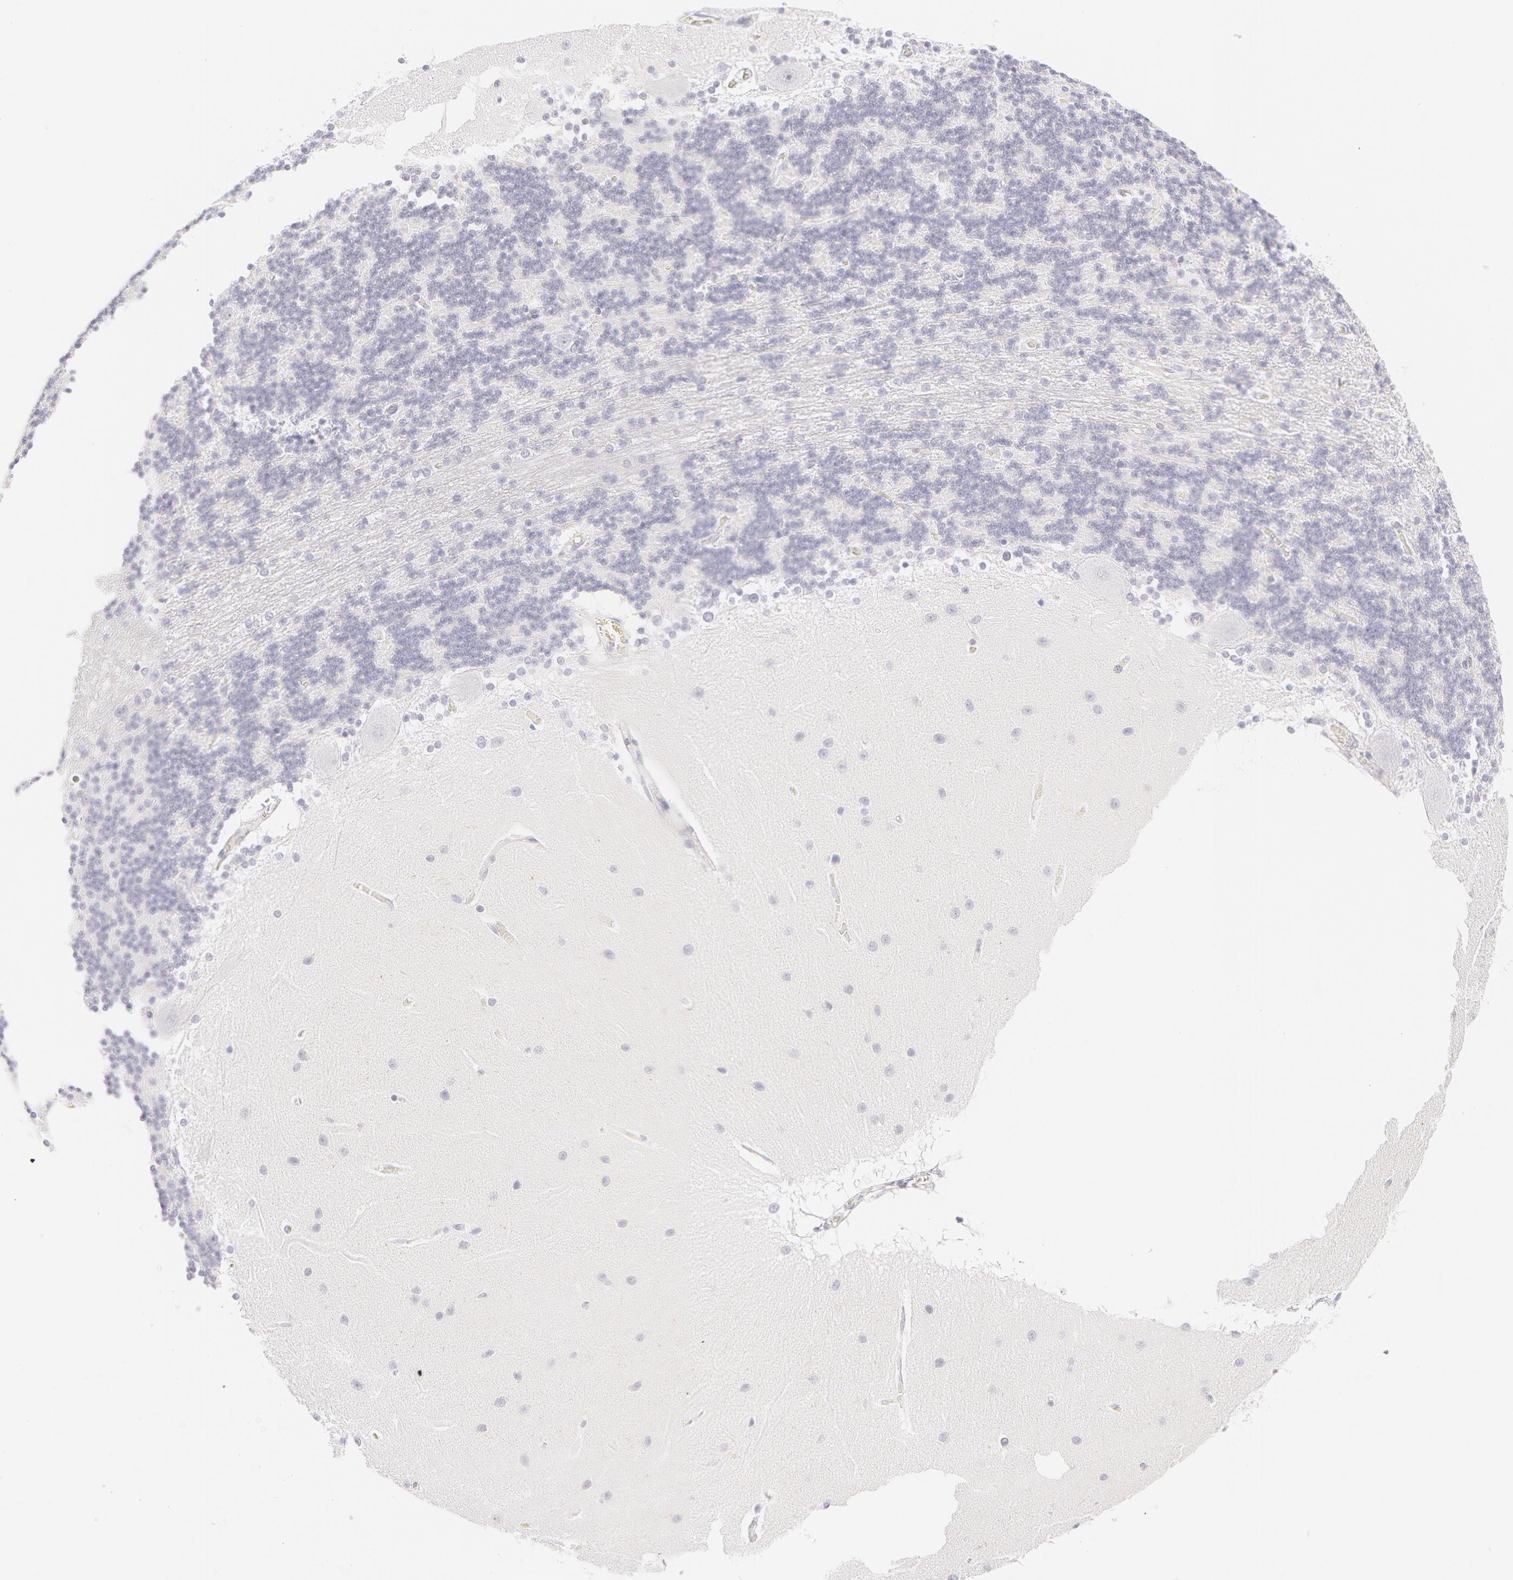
{"staining": {"intensity": "negative", "quantity": "none", "location": "none"}, "tissue": "cerebellum", "cell_type": "Cells in granular layer", "image_type": "normal", "snomed": [{"axis": "morphology", "description": "Normal tissue, NOS"}, {"axis": "topography", "description": "Cerebellum"}], "caption": "Human cerebellum stained for a protein using IHC shows no staining in cells in granular layer.", "gene": "KRT8", "patient": {"sex": "female", "age": 54}}